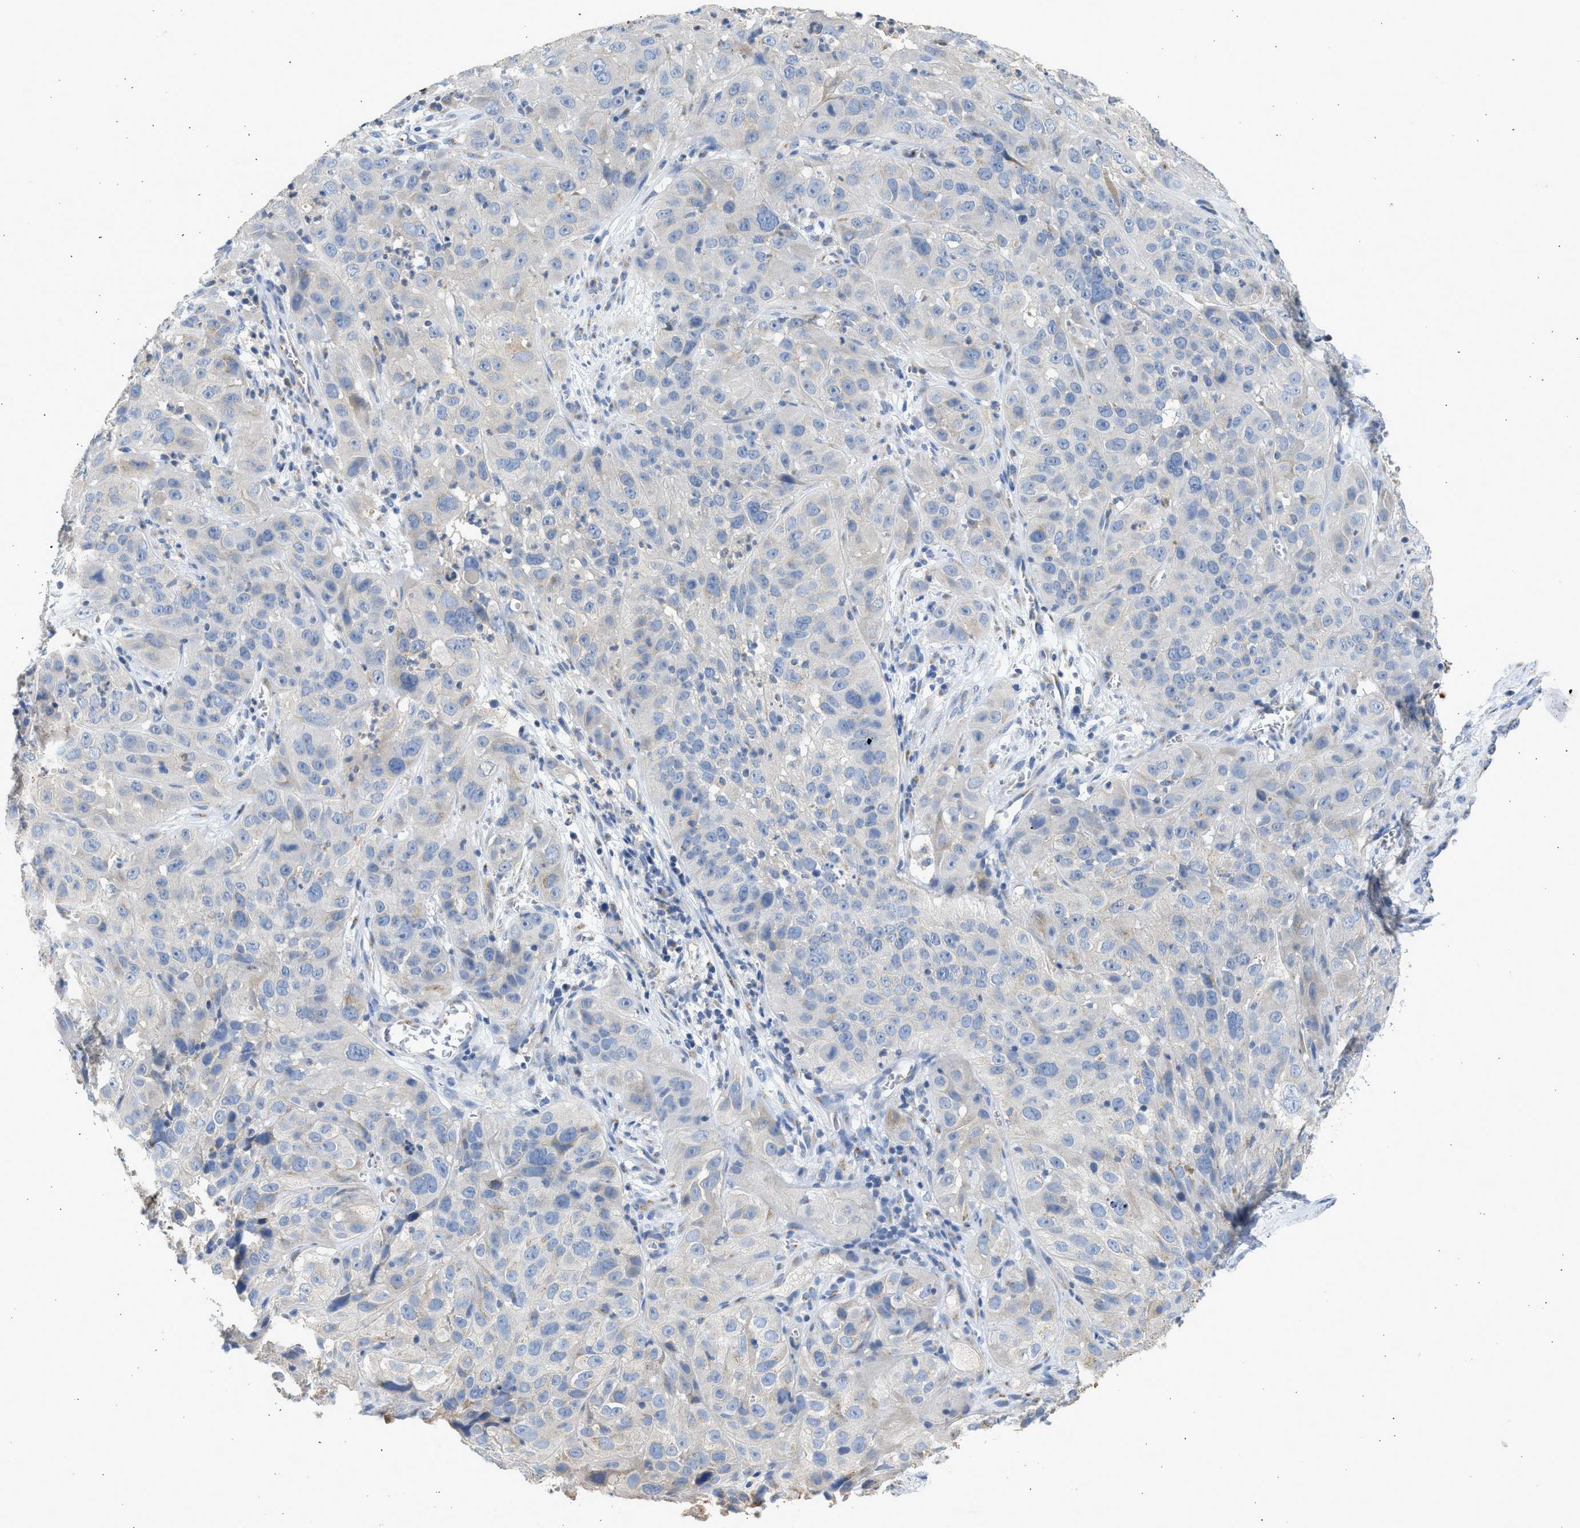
{"staining": {"intensity": "negative", "quantity": "none", "location": "none"}, "tissue": "cervical cancer", "cell_type": "Tumor cells", "image_type": "cancer", "snomed": [{"axis": "morphology", "description": "Squamous cell carcinoma, NOS"}, {"axis": "topography", "description": "Cervix"}], "caption": "There is no significant positivity in tumor cells of squamous cell carcinoma (cervical).", "gene": "IPO8", "patient": {"sex": "female", "age": 32}}